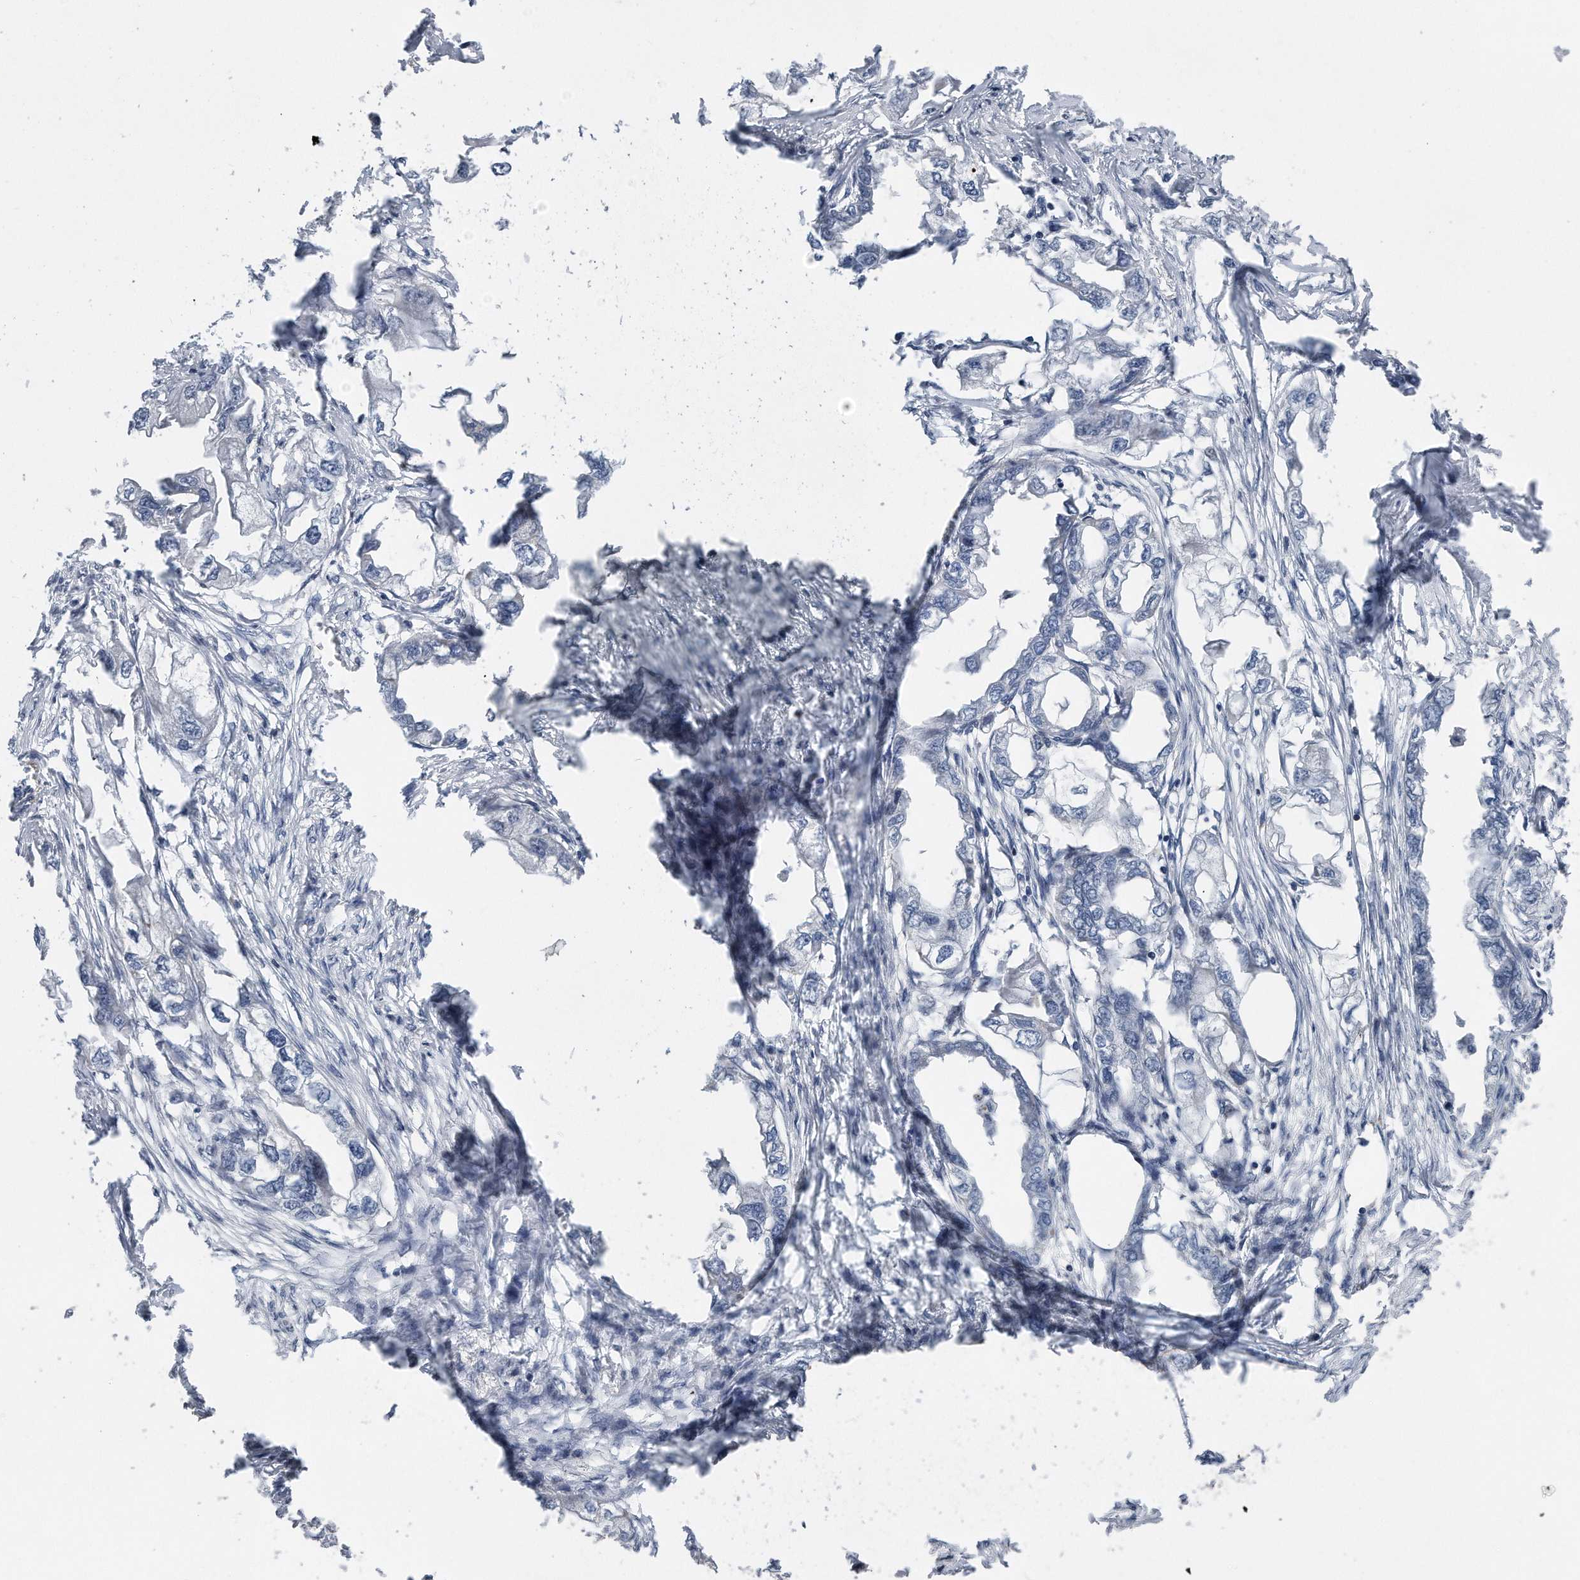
{"staining": {"intensity": "negative", "quantity": "none", "location": "none"}, "tissue": "endometrial cancer", "cell_type": "Tumor cells", "image_type": "cancer", "snomed": [{"axis": "morphology", "description": "Adenocarcinoma, NOS"}, {"axis": "morphology", "description": "Adenocarcinoma, metastatic, NOS"}, {"axis": "topography", "description": "Adipose tissue"}, {"axis": "topography", "description": "Endometrium"}], "caption": "Immunohistochemistry of metastatic adenocarcinoma (endometrial) reveals no expression in tumor cells. (DAB IHC visualized using brightfield microscopy, high magnification).", "gene": "DST", "patient": {"sex": "female", "age": 67}}